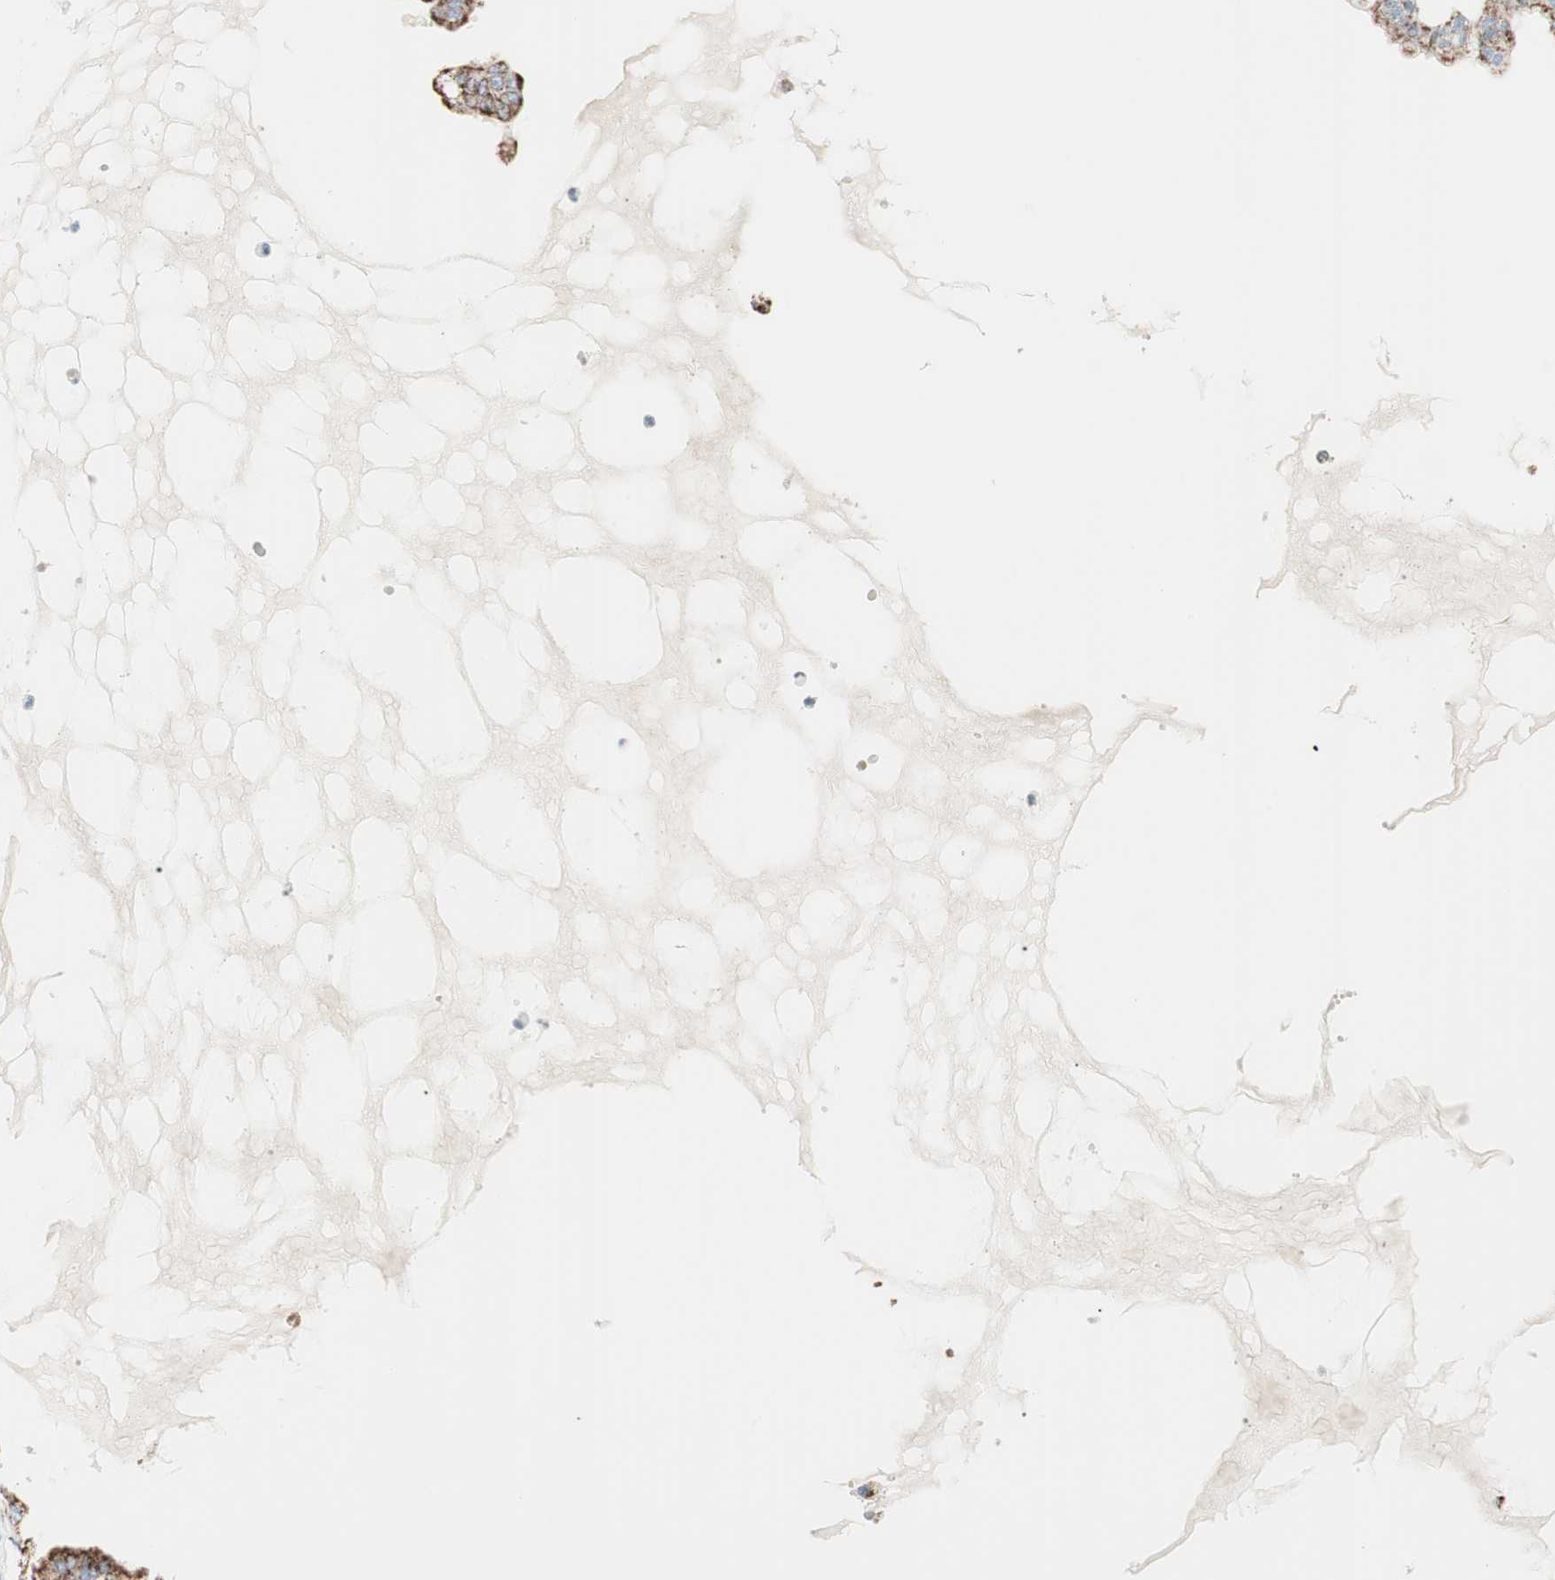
{"staining": {"intensity": "strong", "quantity": ">75%", "location": "cytoplasmic/membranous"}, "tissue": "ovarian cancer", "cell_type": "Tumor cells", "image_type": "cancer", "snomed": [{"axis": "morphology", "description": "Carcinoma, NOS"}, {"axis": "morphology", "description": "Carcinoma, endometroid"}, {"axis": "topography", "description": "Ovary"}], "caption": "High-magnification brightfield microscopy of endometroid carcinoma (ovarian) stained with DAB (brown) and counterstained with hematoxylin (blue). tumor cells exhibit strong cytoplasmic/membranous expression is appreciated in approximately>75% of cells.", "gene": "TOMM20", "patient": {"sex": "female", "age": 50}}